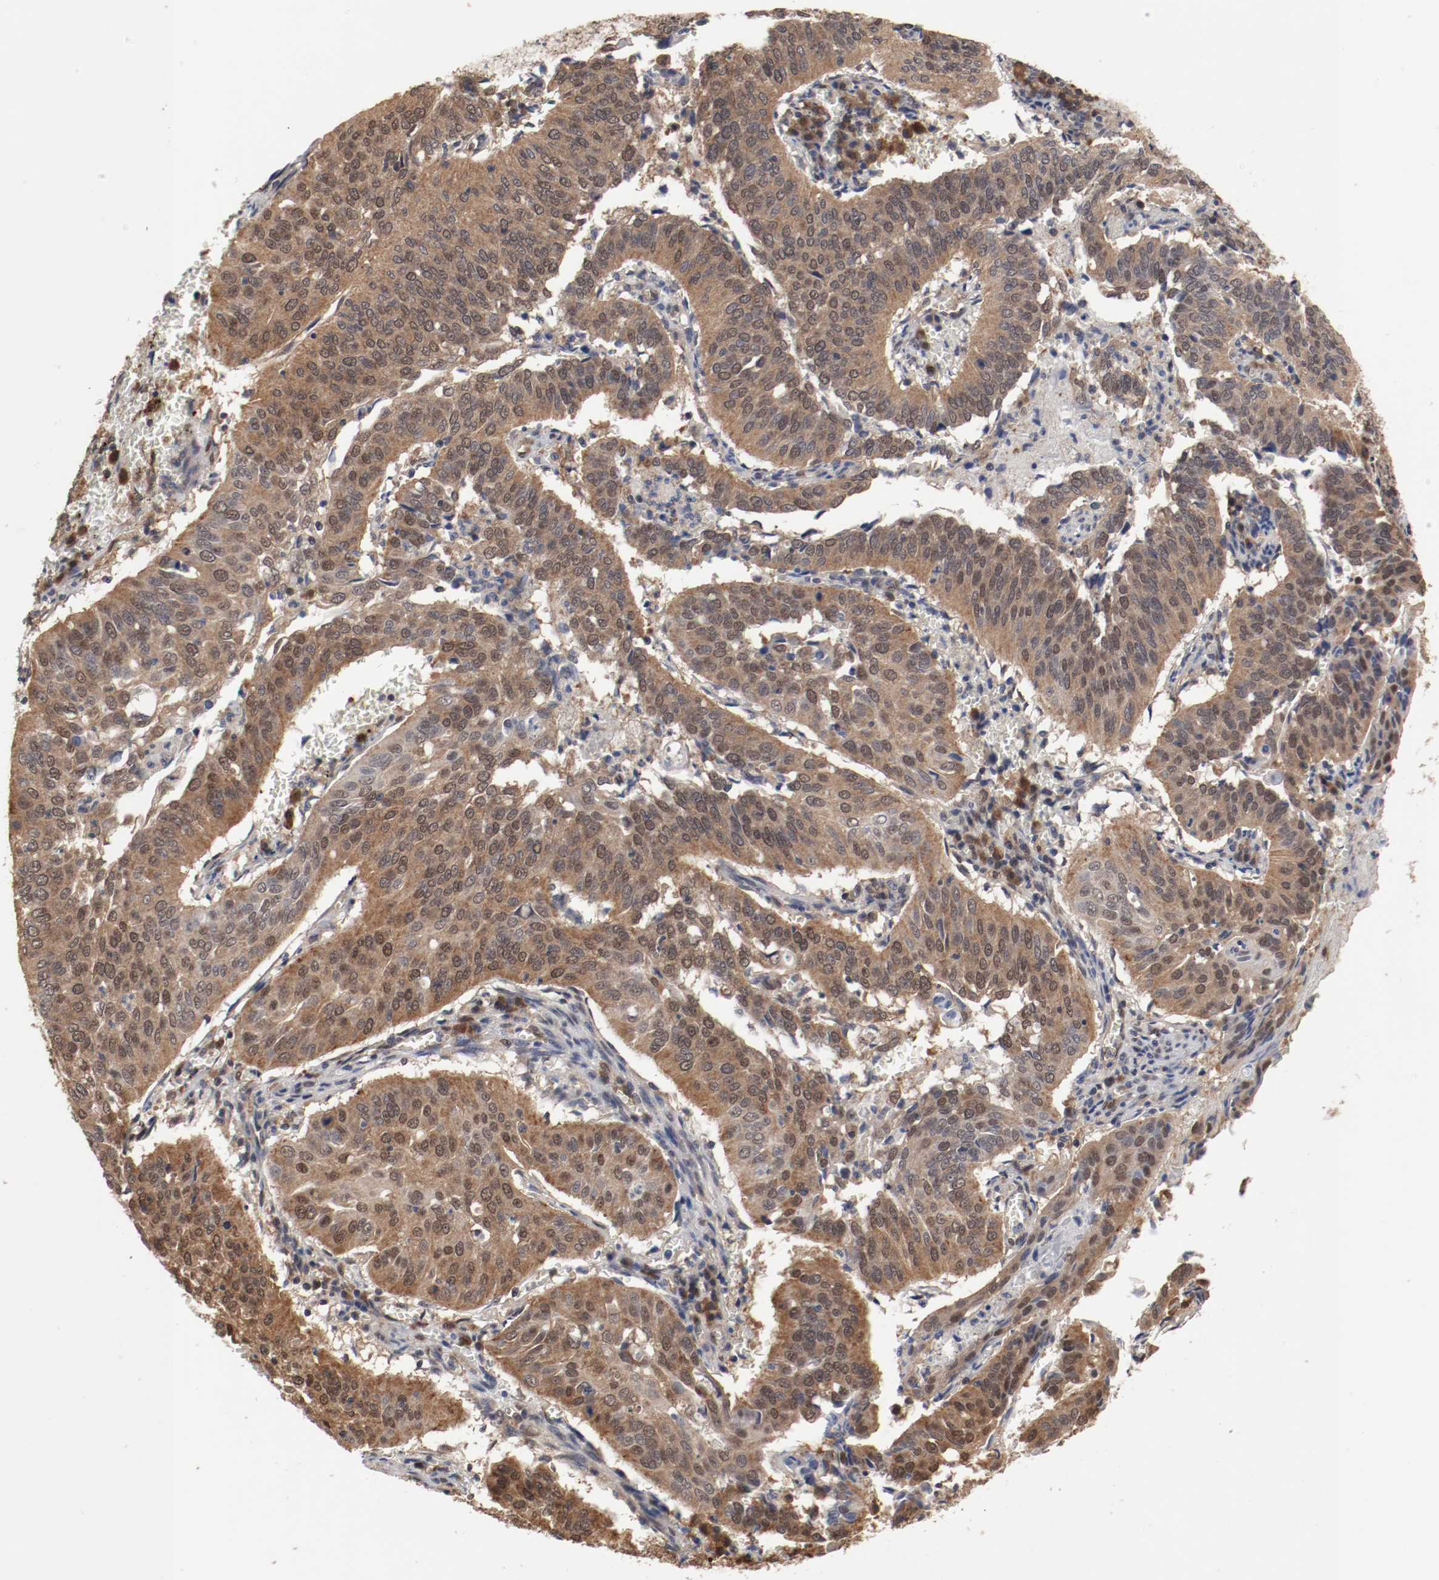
{"staining": {"intensity": "moderate", "quantity": ">75%", "location": "cytoplasmic/membranous,nuclear"}, "tissue": "cervical cancer", "cell_type": "Tumor cells", "image_type": "cancer", "snomed": [{"axis": "morphology", "description": "Squamous cell carcinoma, NOS"}, {"axis": "topography", "description": "Cervix"}], "caption": "IHC staining of squamous cell carcinoma (cervical), which reveals medium levels of moderate cytoplasmic/membranous and nuclear expression in about >75% of tumor cells indicating moderate cytoplasmic/membranous and nuclear protein positivity. The staining was performed using DAB (3,3'-diaminobenzidine) (brown) for protein detection and nuclei were counterstained in hematoxylin (blue).", "gene": "AFG3L2", "patient": {"sex": "female", "age": 39}}